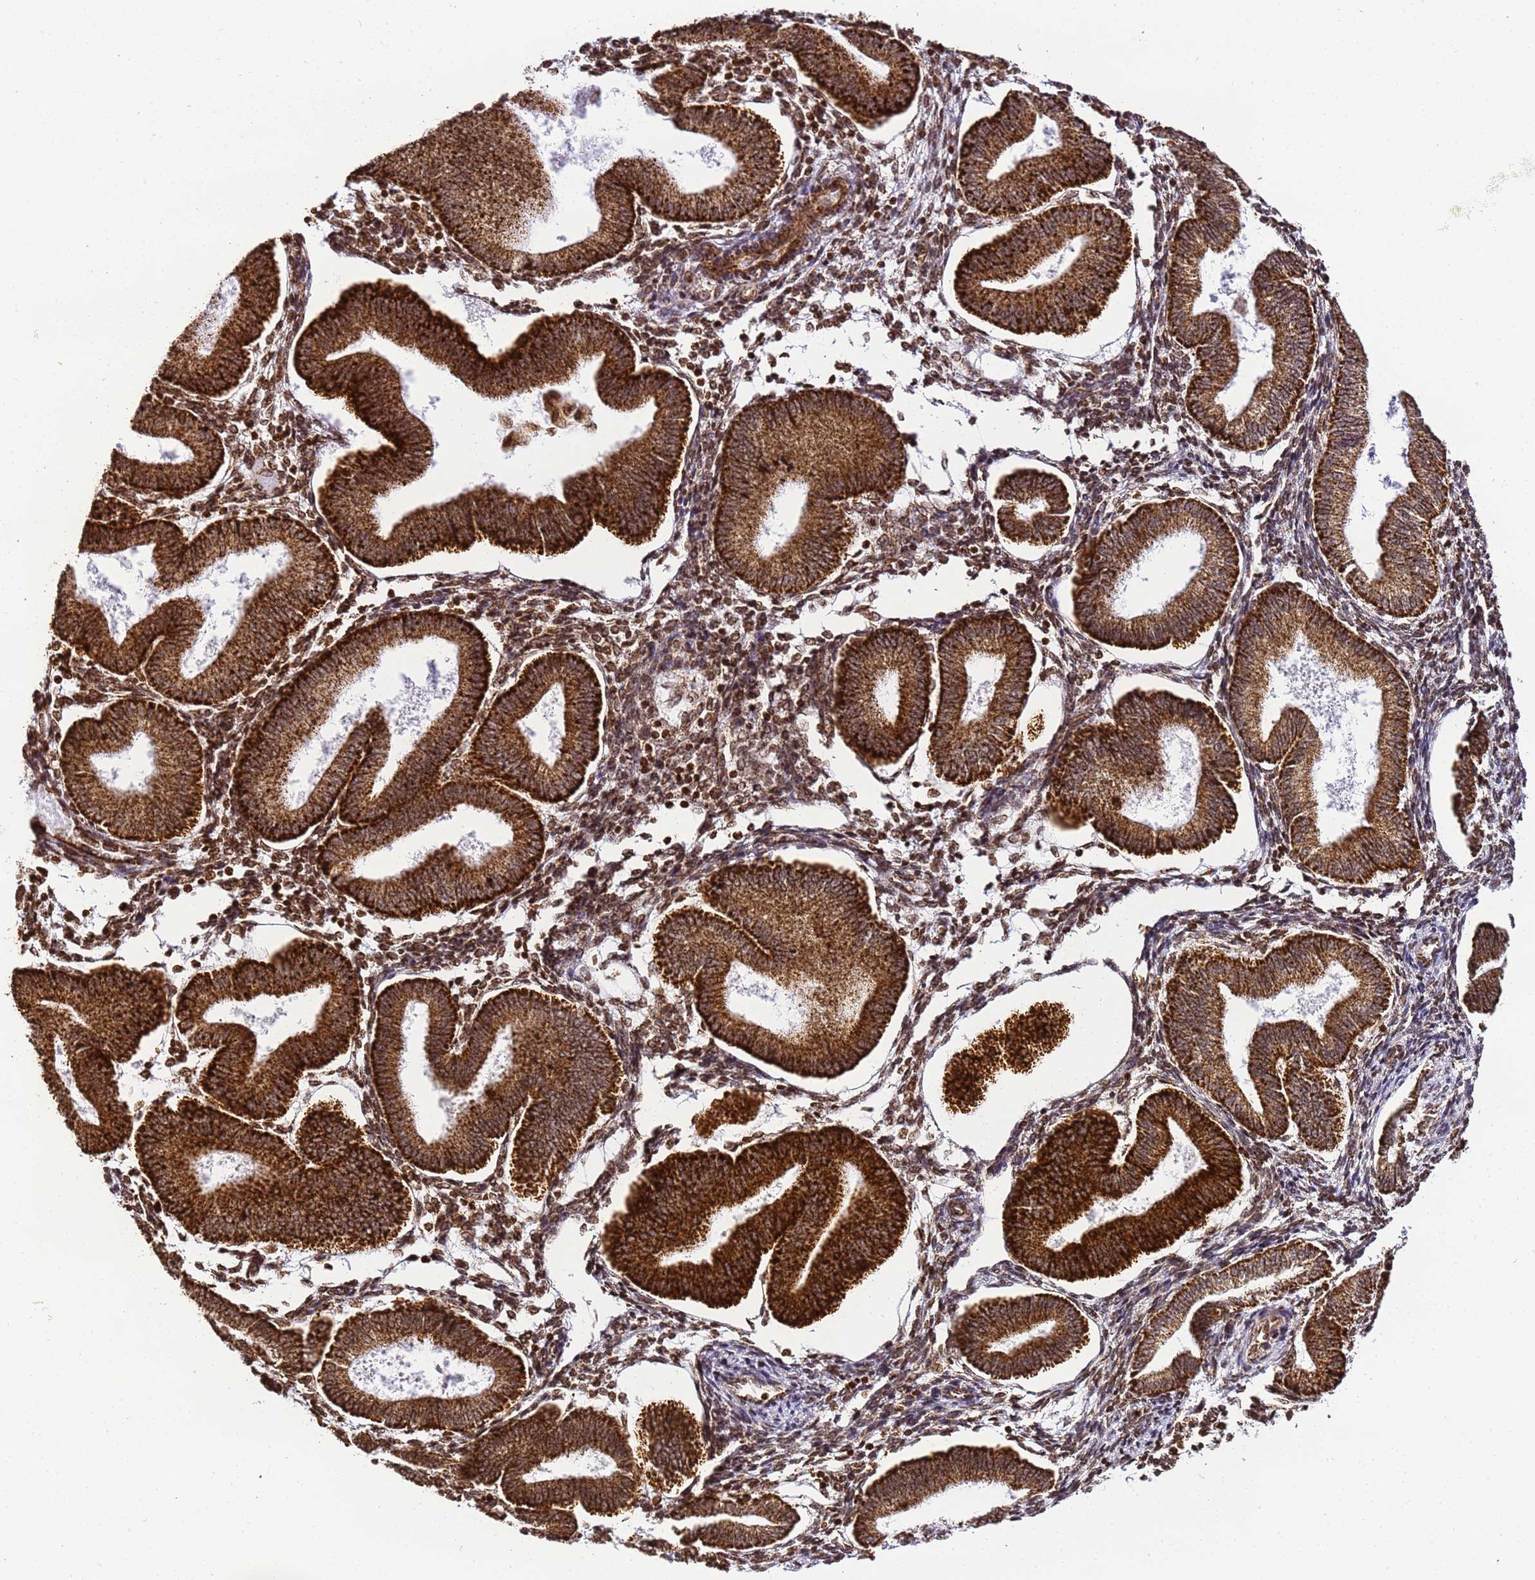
{"staining": {"intensity": "strong", "quantity": "25%-75%", "location": "cytoplasmic/membranous"}, "tissue": "endometrium", "cell_type": "Cells in endometrial stroma", "image_type": "normal", "snomed": [{"axis": "morphology", "description": "Normal tissue, NOS"}, {"axis": "topography", "description": "Endometrium"}], "caption": "Cells in endometrial stroma reveal strong cytoplasmic/membranous expression in approximately 25%-75% of cells in unremarkable endometrium.", "gene": "HSPE1", "patient": {"sex": "female", "age": 39}}